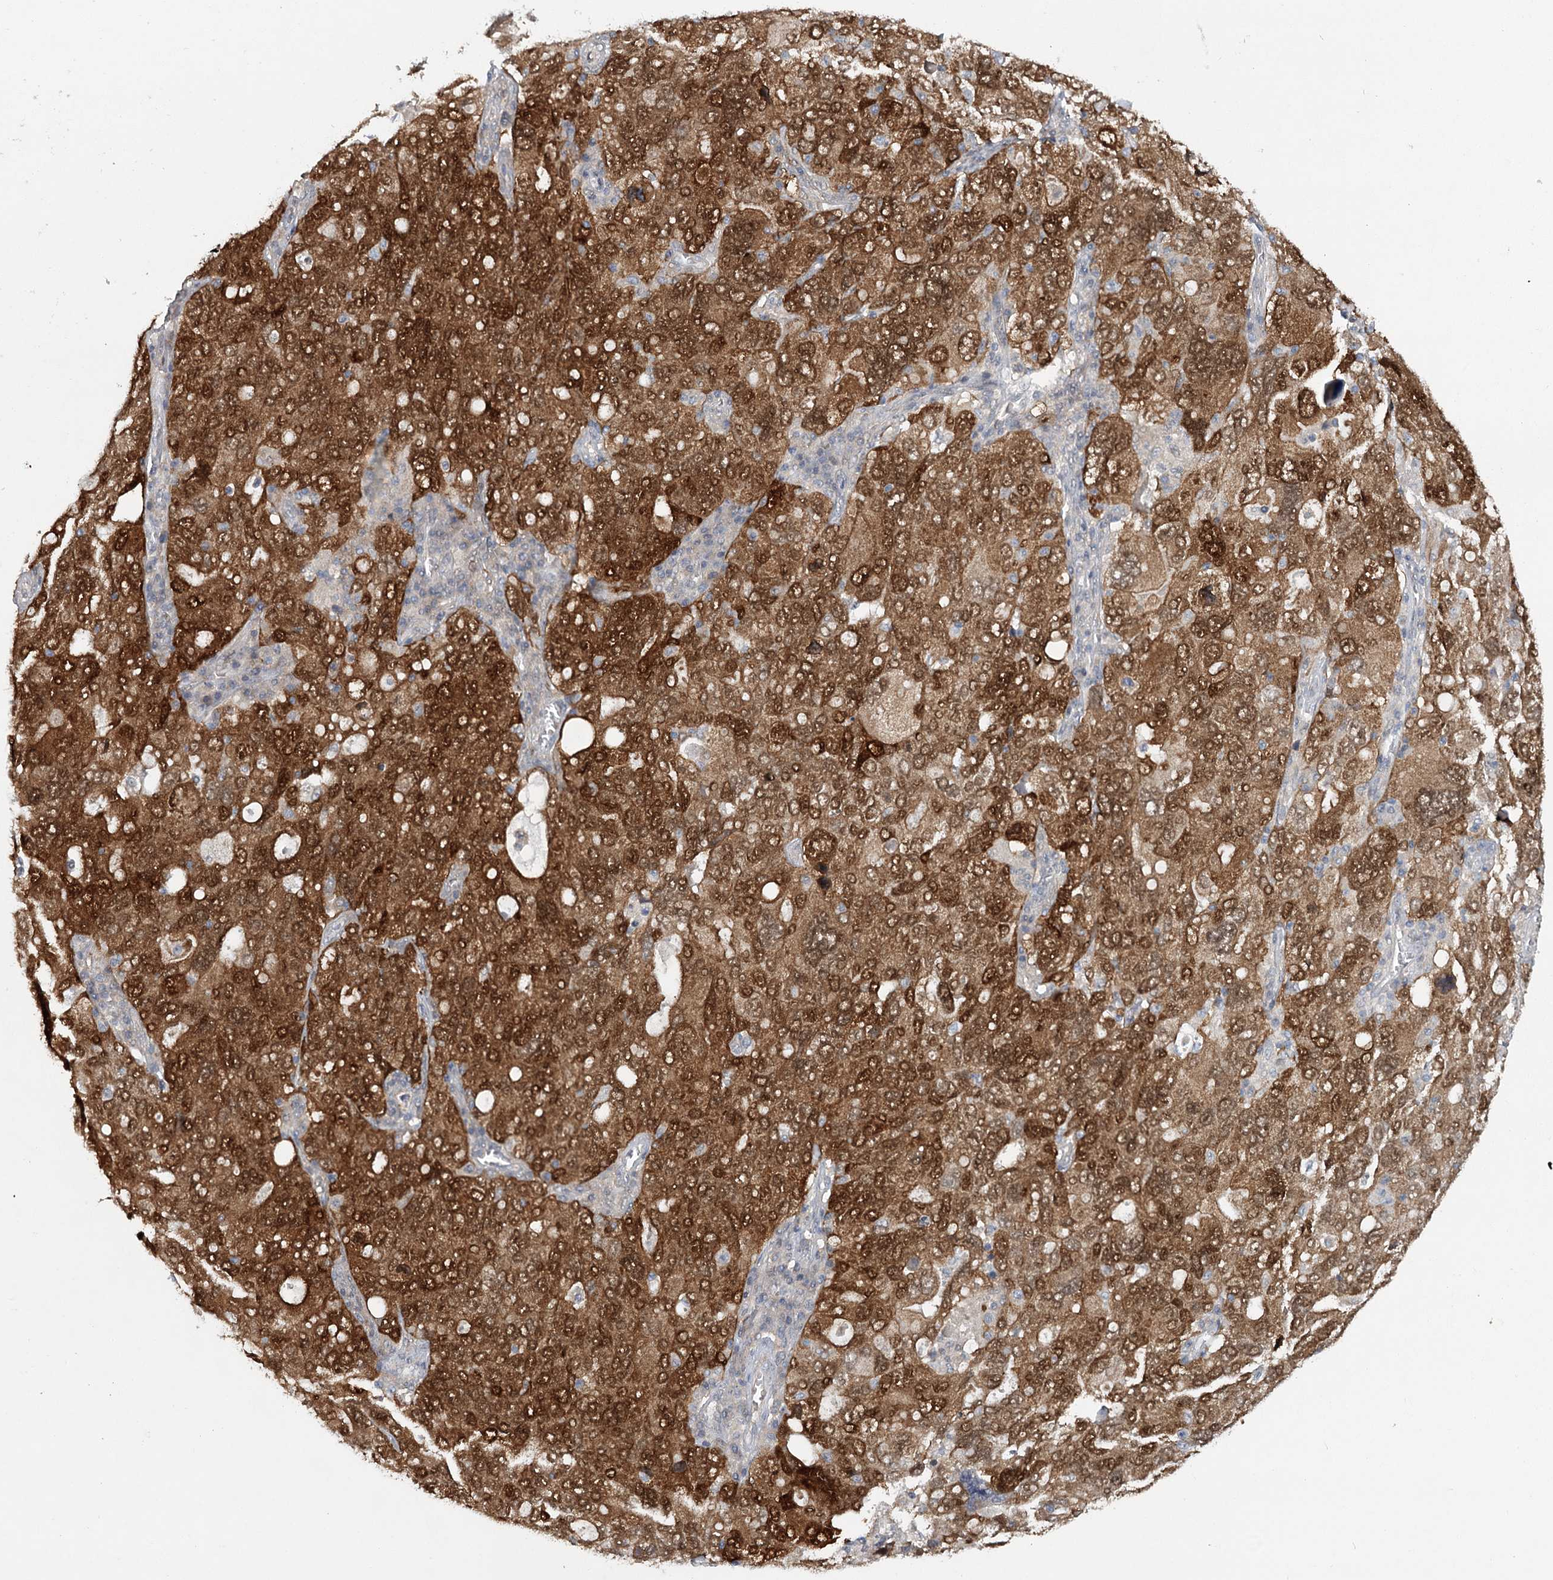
{"staining": {"intensity": "strong", "quantity": ">75%", "location": "cytoplasmic/membranous"}, "tissue": "ovarian cancer", "cell_type": "Tumor cells", "image_type": "cancer", "snomed": [{"axis": "morphology", "description": "Carcinoma, endometroid"}, {"axis": "topography", "description": "Ovary"}], "caption": "This histopathology image demonstrates ovarian endometroid carcinoma stained with IHC to label a protein in brown. The cytoplasmic/membranous of tumor cells show strong positivity for the protein. Nuclei are counter-stained blue.", "gene": "MAP3K13", "patient": {"sex": "female", "age": 62}}